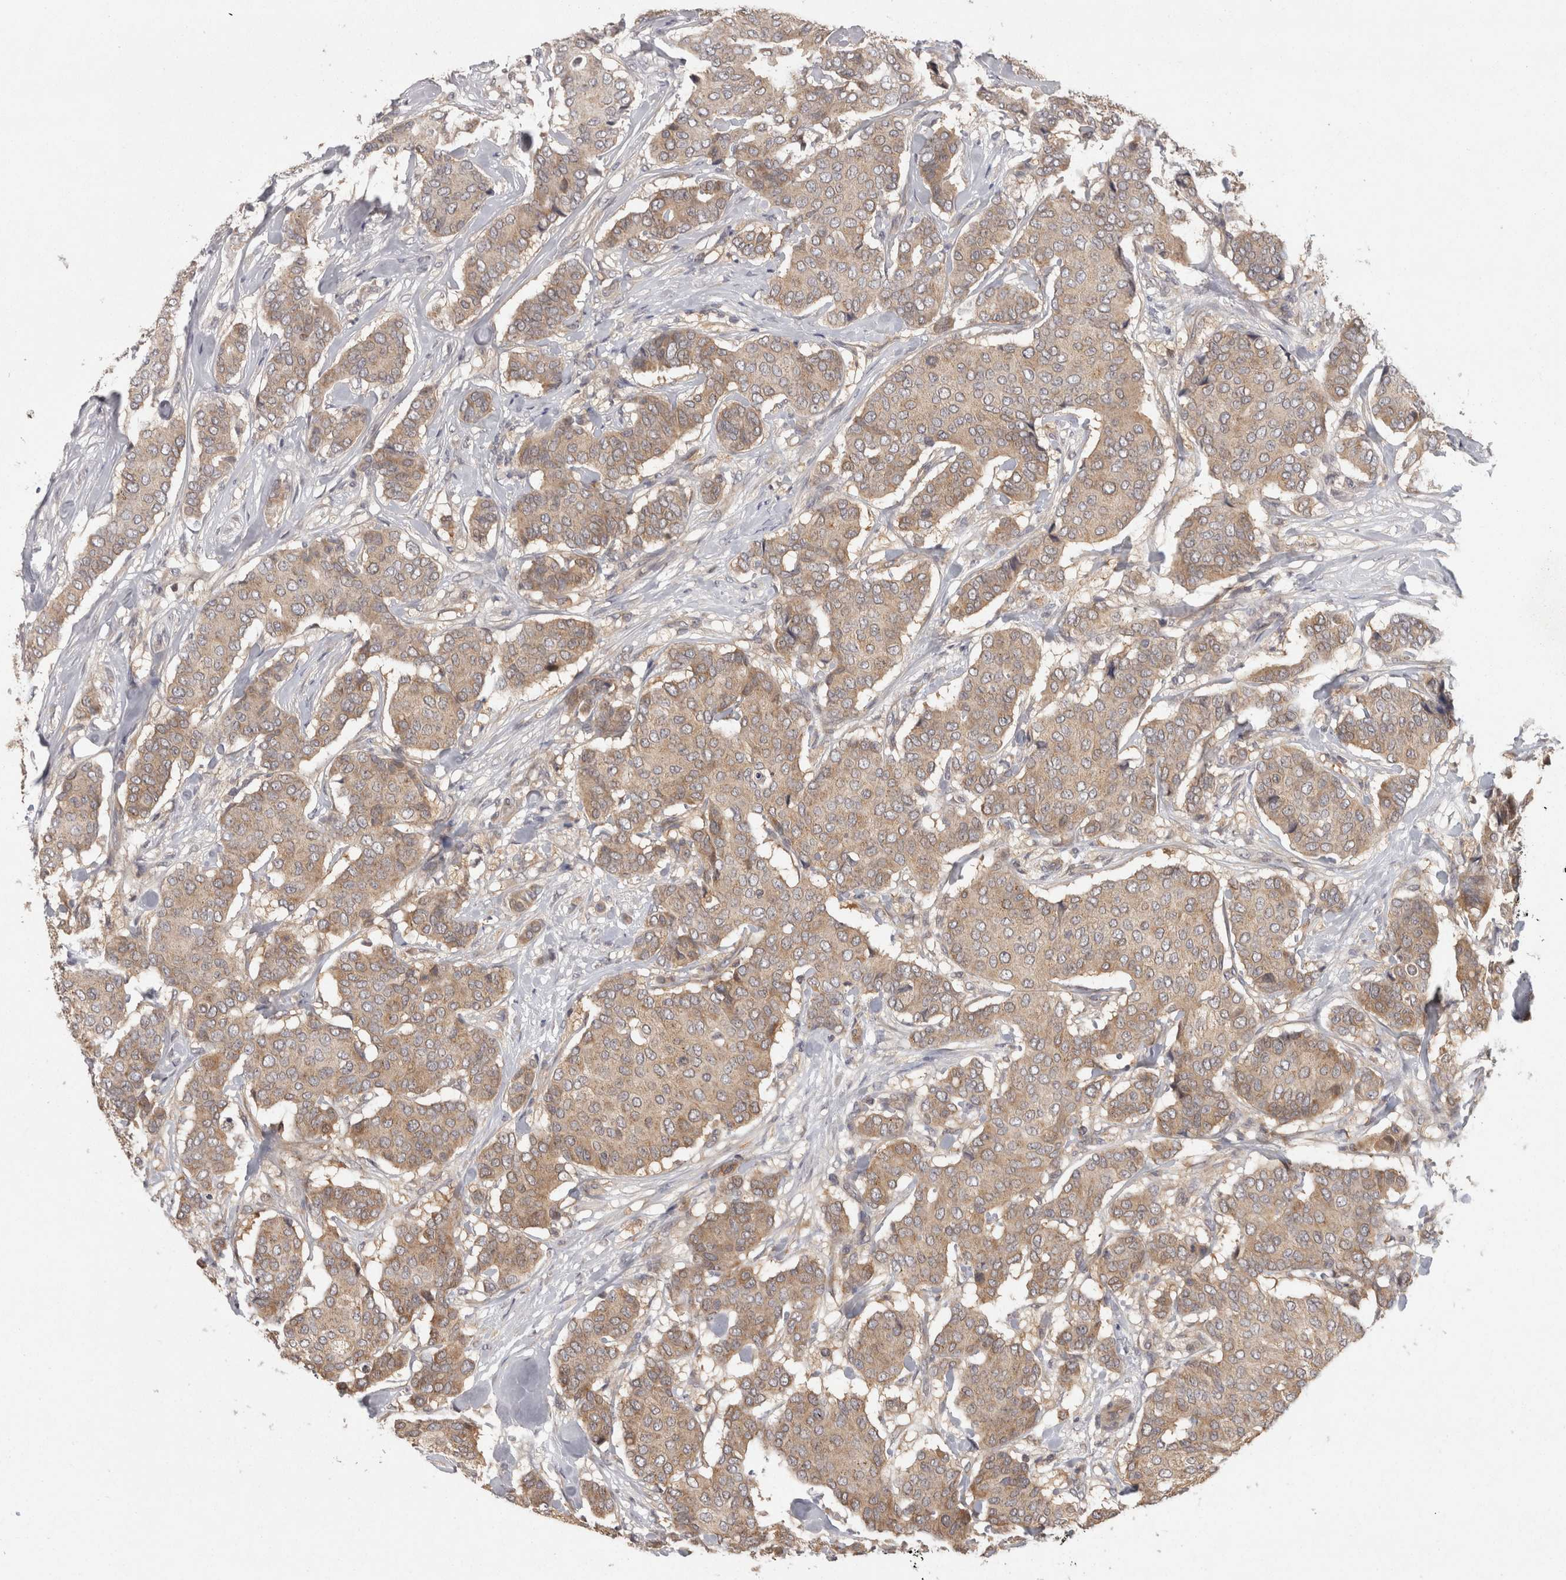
{"staining": {"intensity": "moderate", "quantity": ">75%", "location": "cytoplasmic/membranous"}, "tissue": "breast cancer", "cell_type": "Tumor cells", "image_type": "cancer", "snomed": [{"axis": "morphology", "description": "Duct carcinoma"}, {"axis": "topography", "description": "Breast"}], "caption": "Immunohistochemistry (DAB) staining of human breast invasive ductal carcinoma displays moderate cytoplasmic/membranous protein positivity in about >75% of tumor cells. (Brightfield microscopy of DAB IHC at high magnification).", "gene": "ACAT2", "patient": {"sex": "female", "age": 75}}